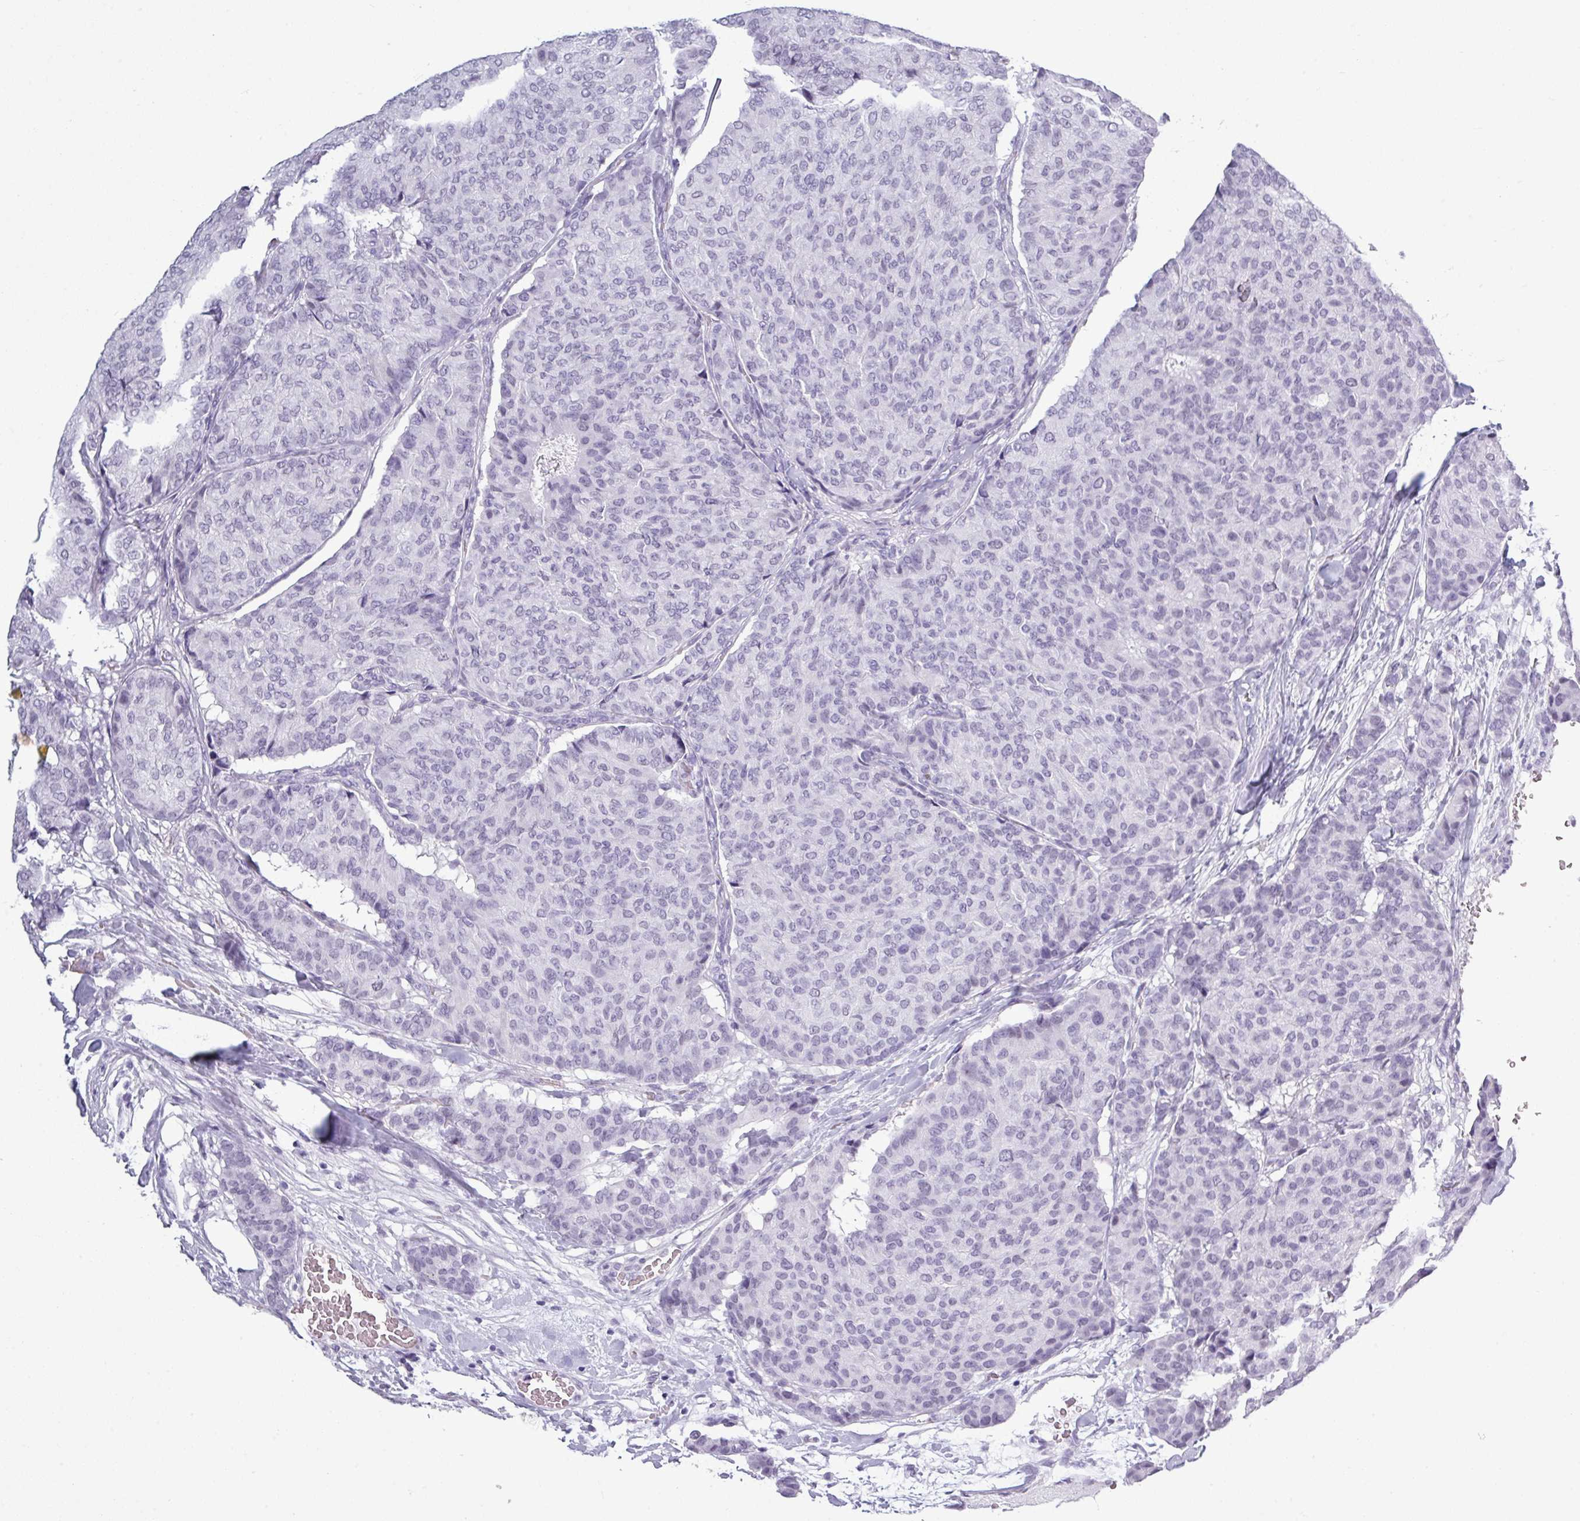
{"staining": {"intensity": "negative", "quantity": "none", "location": "none"}, "tissue": "breast cancer", "cell_type": "Tumor cells", "image_type": "cancer", "snomed": [{"axis": "morphology", "description": "Duct carcinoma"}, {"axis": "topography", "description": "Breast"}], "caption": "IHC of human breast cancer demonstrates no expression in tumor cells. The staining is performed using DAB brown chromogen with nuclei counter-stained in using hematoxylin.", "gene": "SRGAP1", "patient": {"sex": "female", "age": 75}}